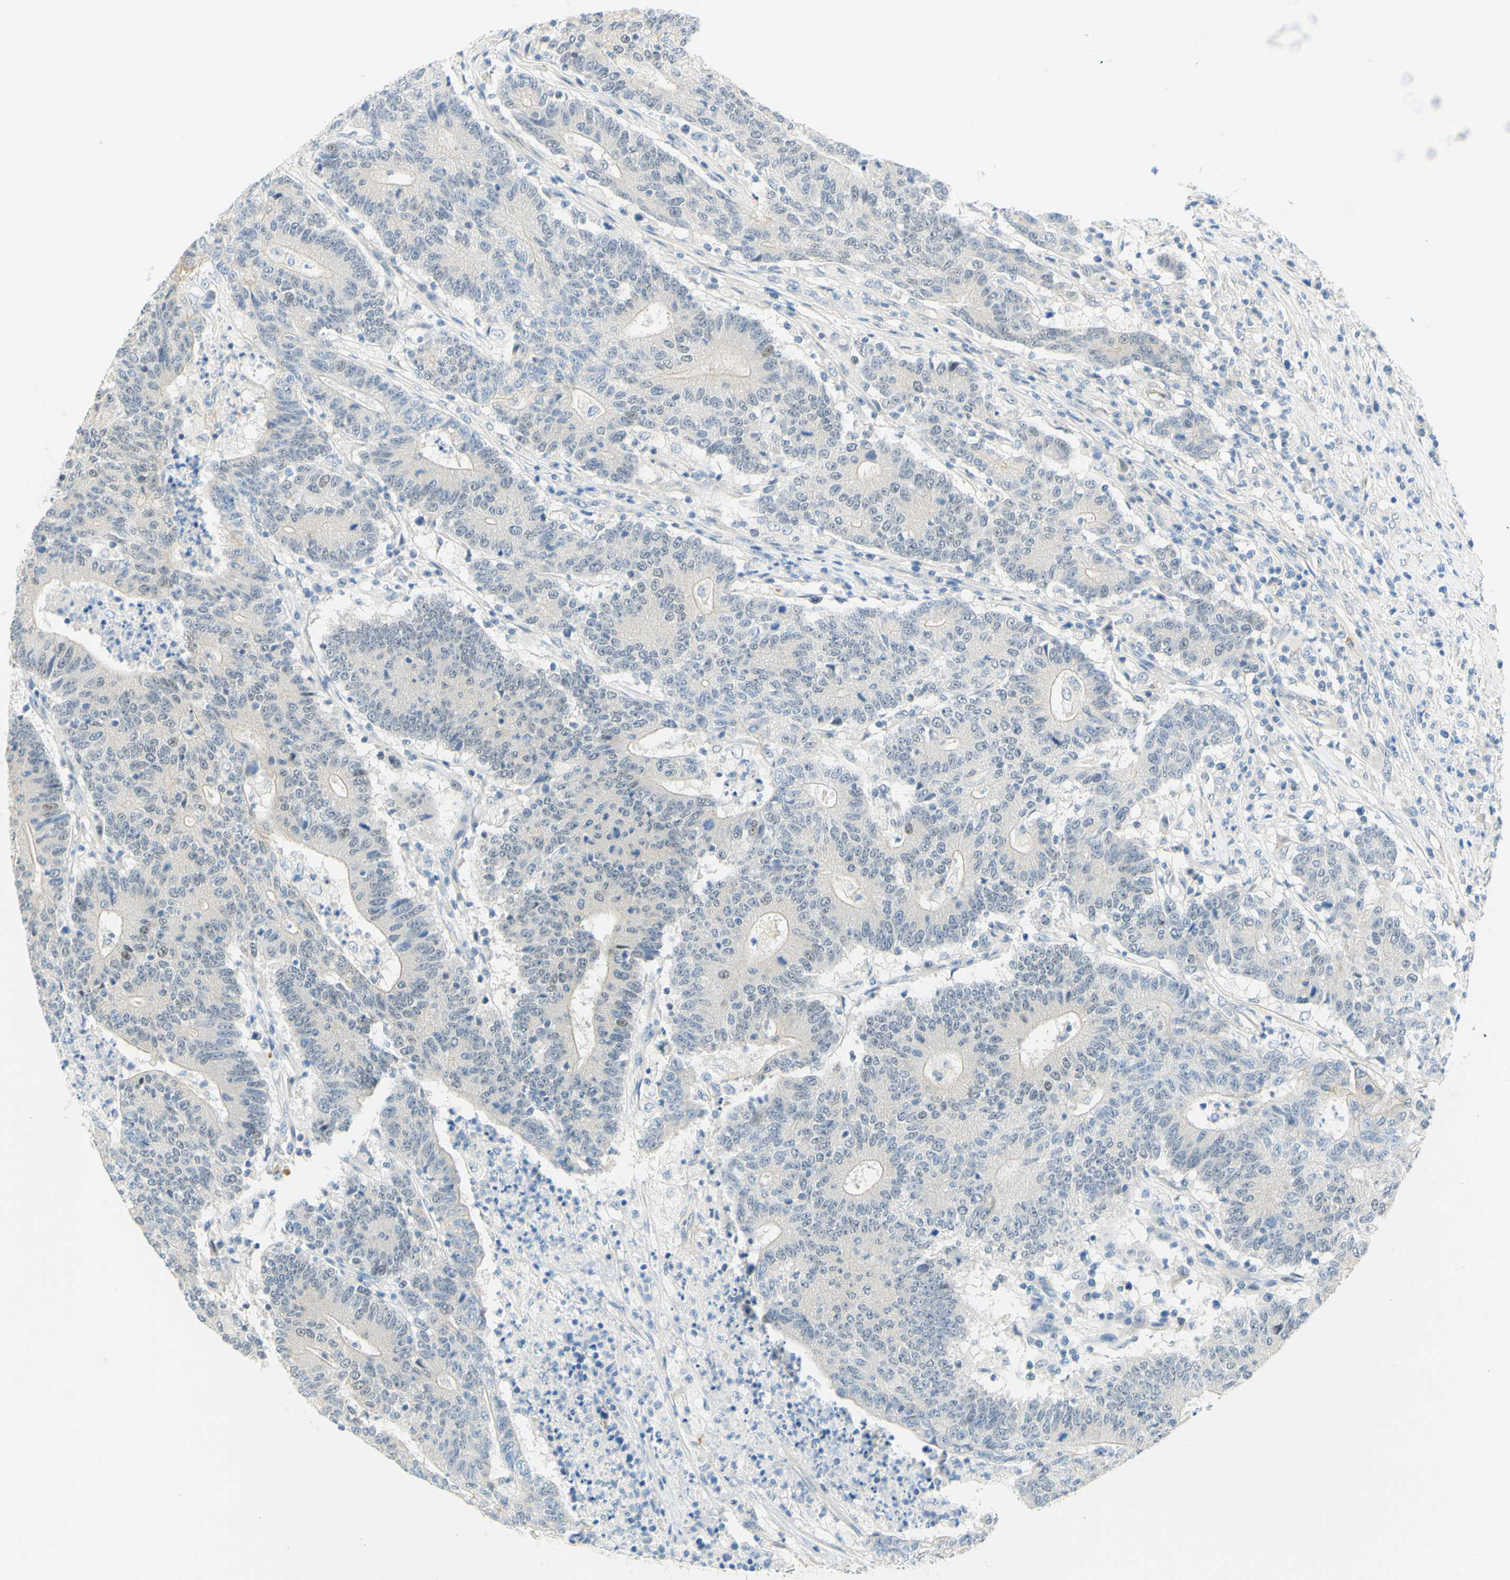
{"staining": {"intensity": "negative", "quantity": "none", "location": "none"}, "tissue": "colorectal cancer", "cell_type": "Tumor cells", "image_type": "cancer", "snomed": [{"axis": "morphology", "description": "Normal tissue, NOS"}, {"axis": "morphology", "description": "Adenocarcinoma, NOS"}, {"axis": "topography", "description": "Colon"}], "caption": "Immunohistochemistry (IHC) of colorectal adenocarcinoma demonstrates no staining in tumor cells.", "gene": "ENTREP2", "patient": {"sex": "female", "age": 75}}